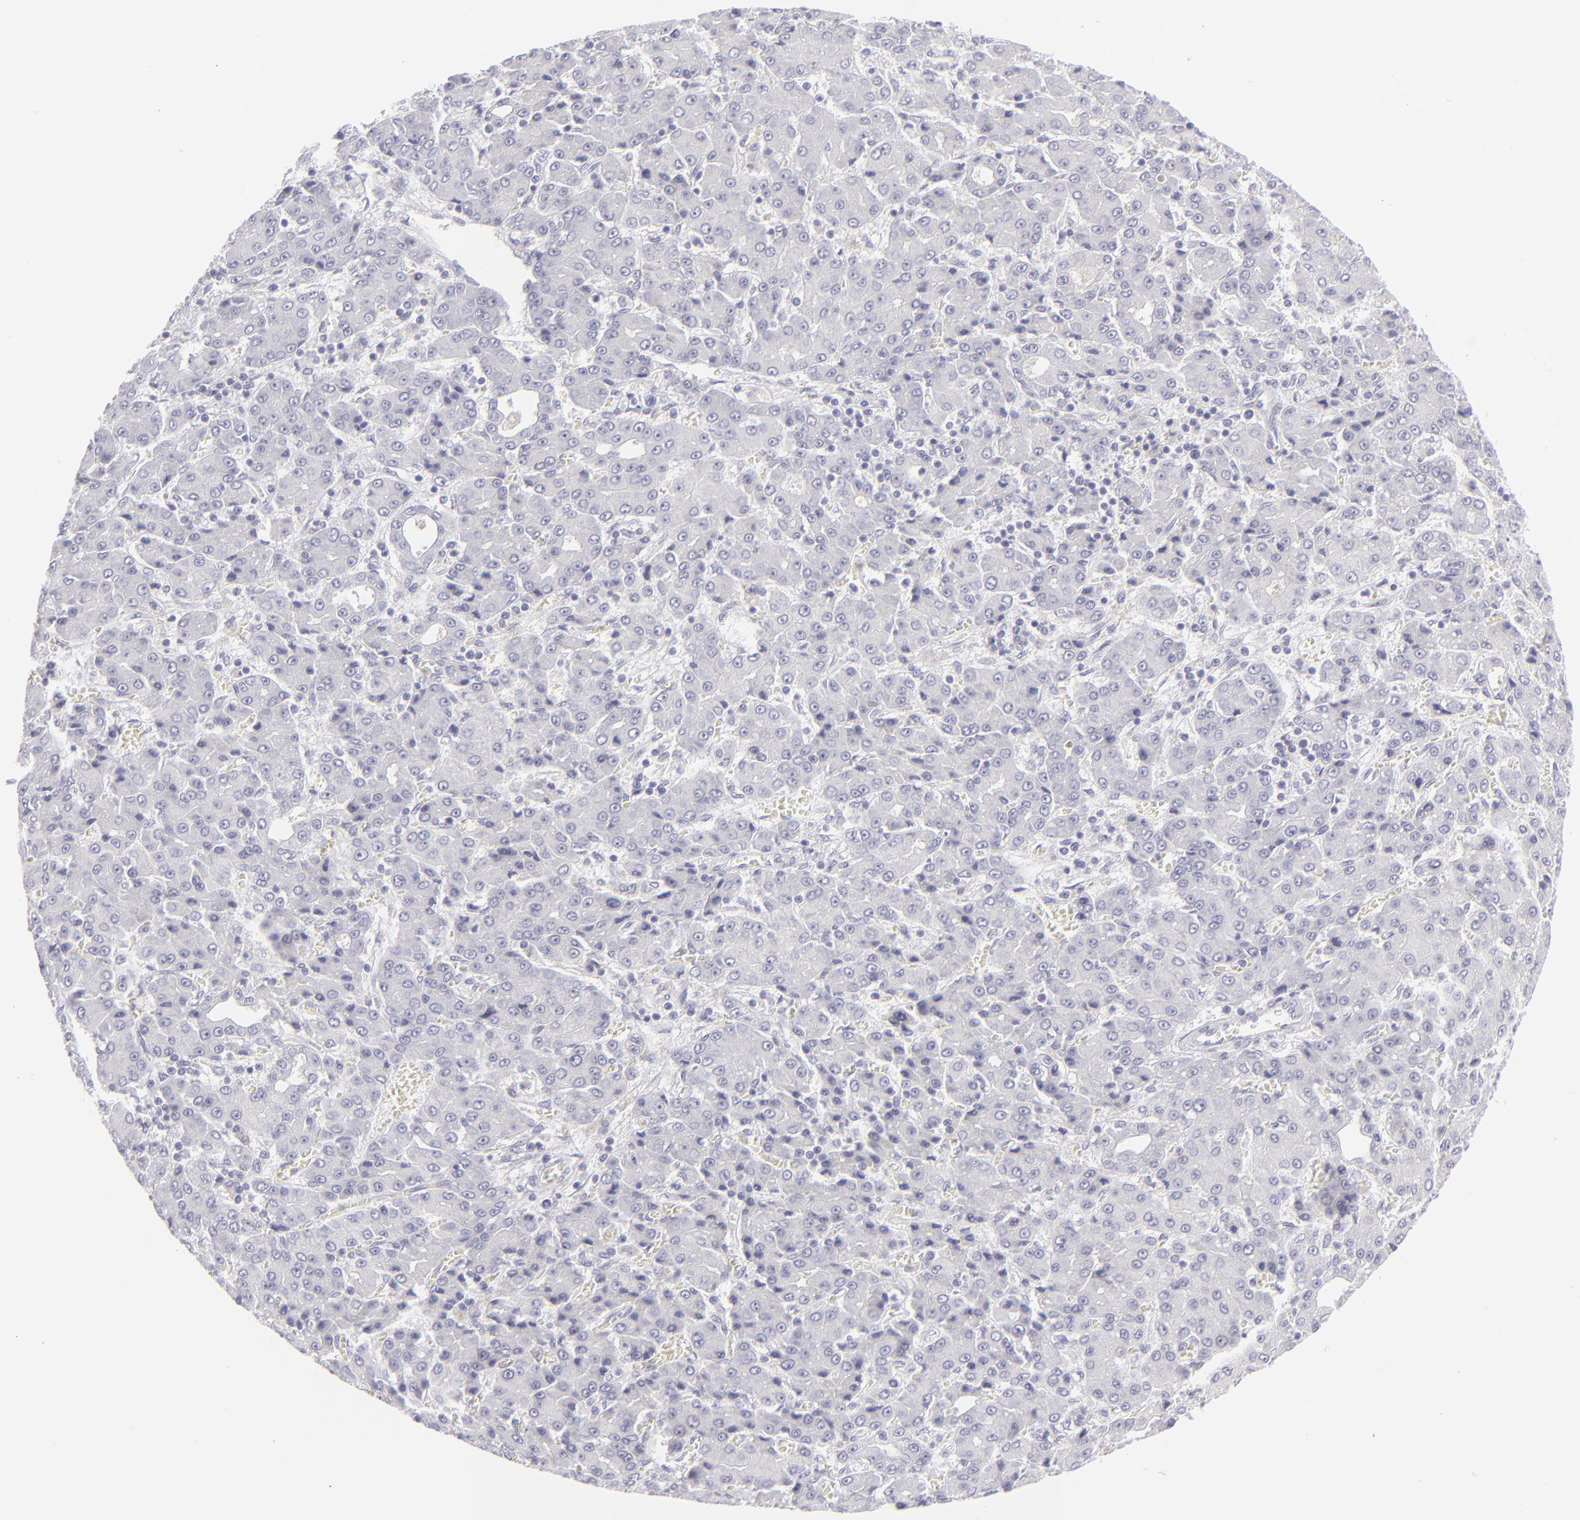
{"staining": {"intensity": "negative", "quantity": "none", "location": "none"}, "tissue": "liver cancer", "cell_type": "Tumor cells", "image_type": "cancer", "snomed": [{"axis": "morphology", "description": "Carcinoma, Hepatocellular, NOS"}, {"axis": "topography", "description": "Liver"}], "caption": "The immunohistochemistry histopathology image has no significant staining in tumor cells of hepatocellular carcinoma (liver) tissue.", "gene": "FCER2", "patient": {"sex": "male", "age": 69}}